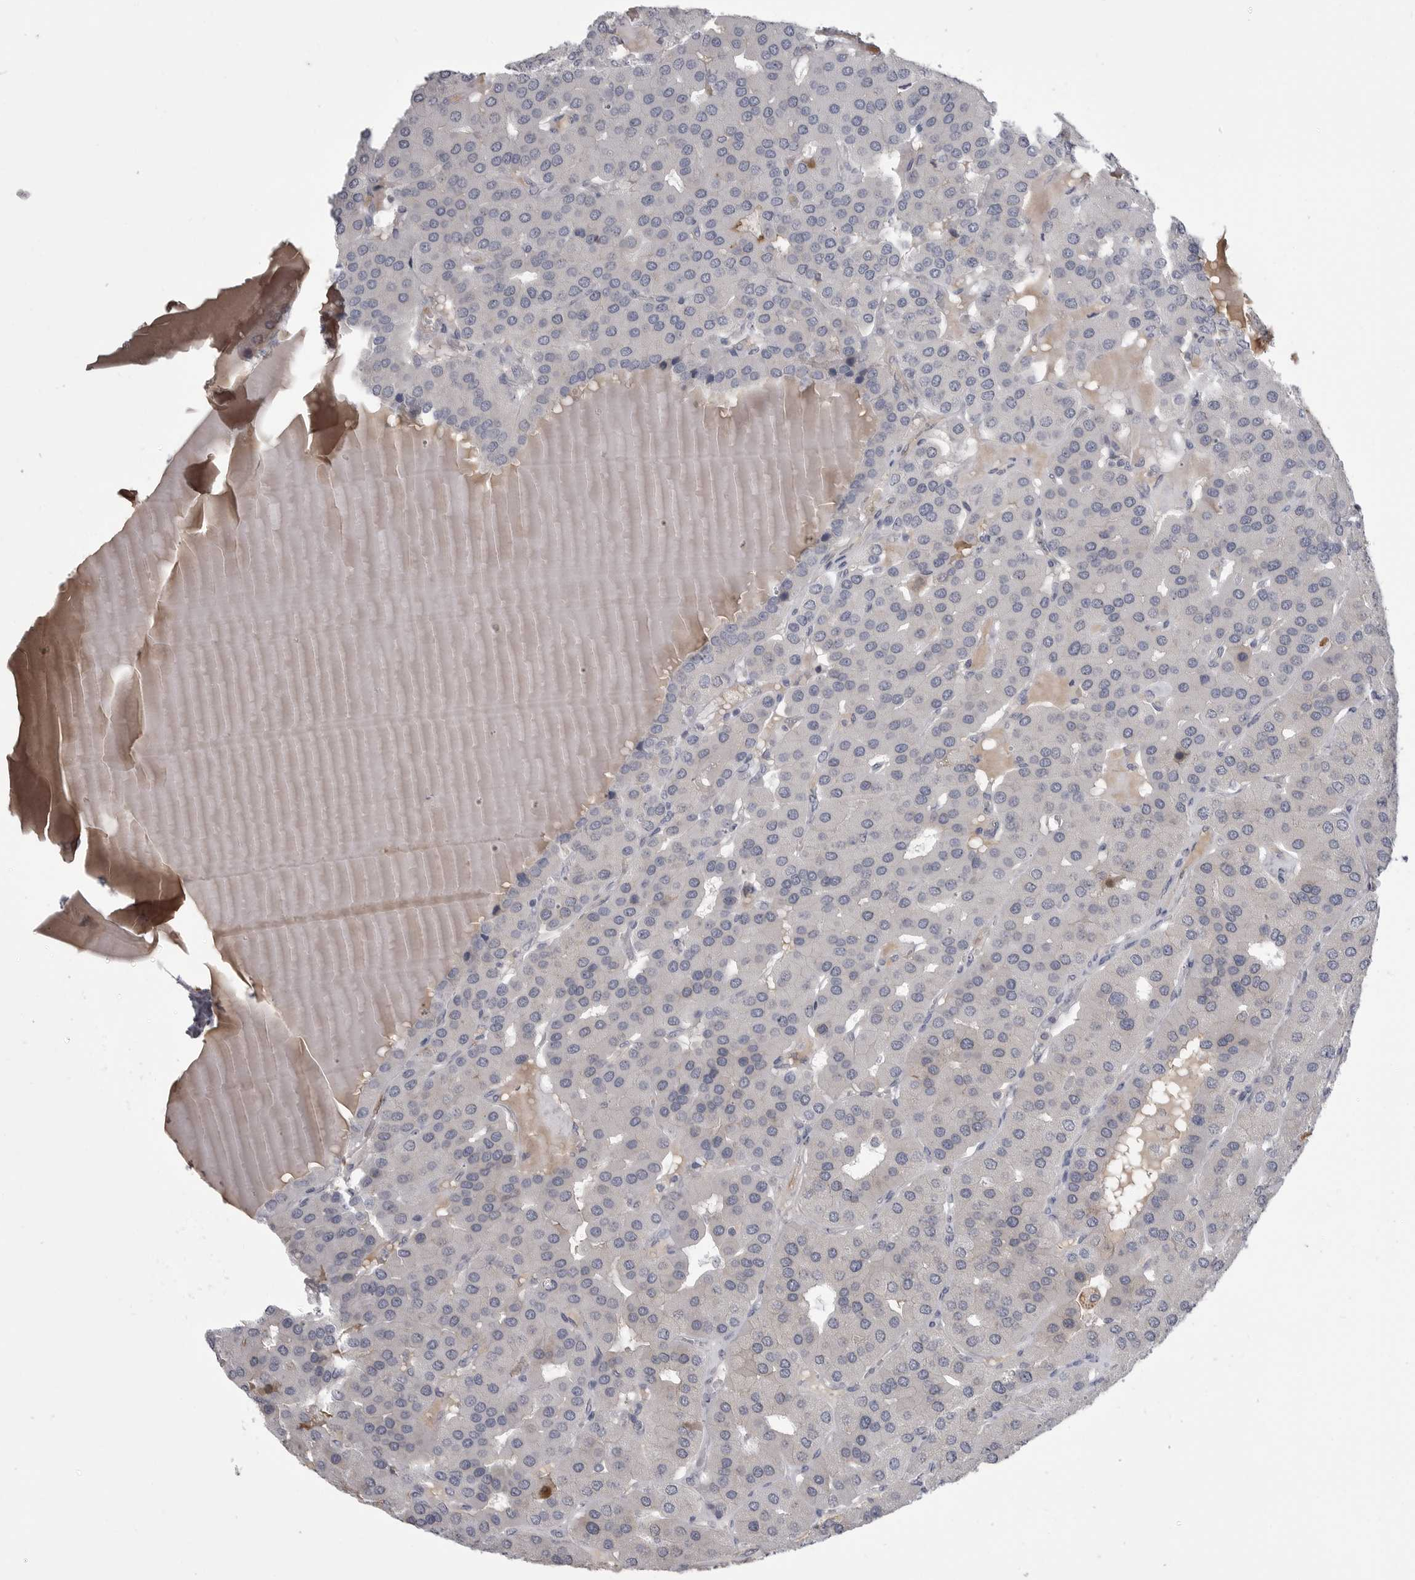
{"staining": {"intensity": "moderate", "quantity": "<25%", "location": "cytoplasmic/membranous"}, "tissue": "parathyroid gland", "cell_type": "Glandular cells", "image_type": "normal", "snomed": [{"axis": "morphology", "description": "Normal tissue, NOS"}, {"axis": "morphology", "description": "Adenoma, NOS"}, {"axis": "topography", "description": "Parathyroid gland"}], "caption": "Parathyroid gland stained with DAB (3,3'-diaminobenzidine) immunohistochemistry (IHC) demonstrates low levels of moderate cytoplasmic/membranous positivity in approximately <25% of glandular cells.", "gene": "FKBP2", "patient": {"sex": "female", "age": 86}}